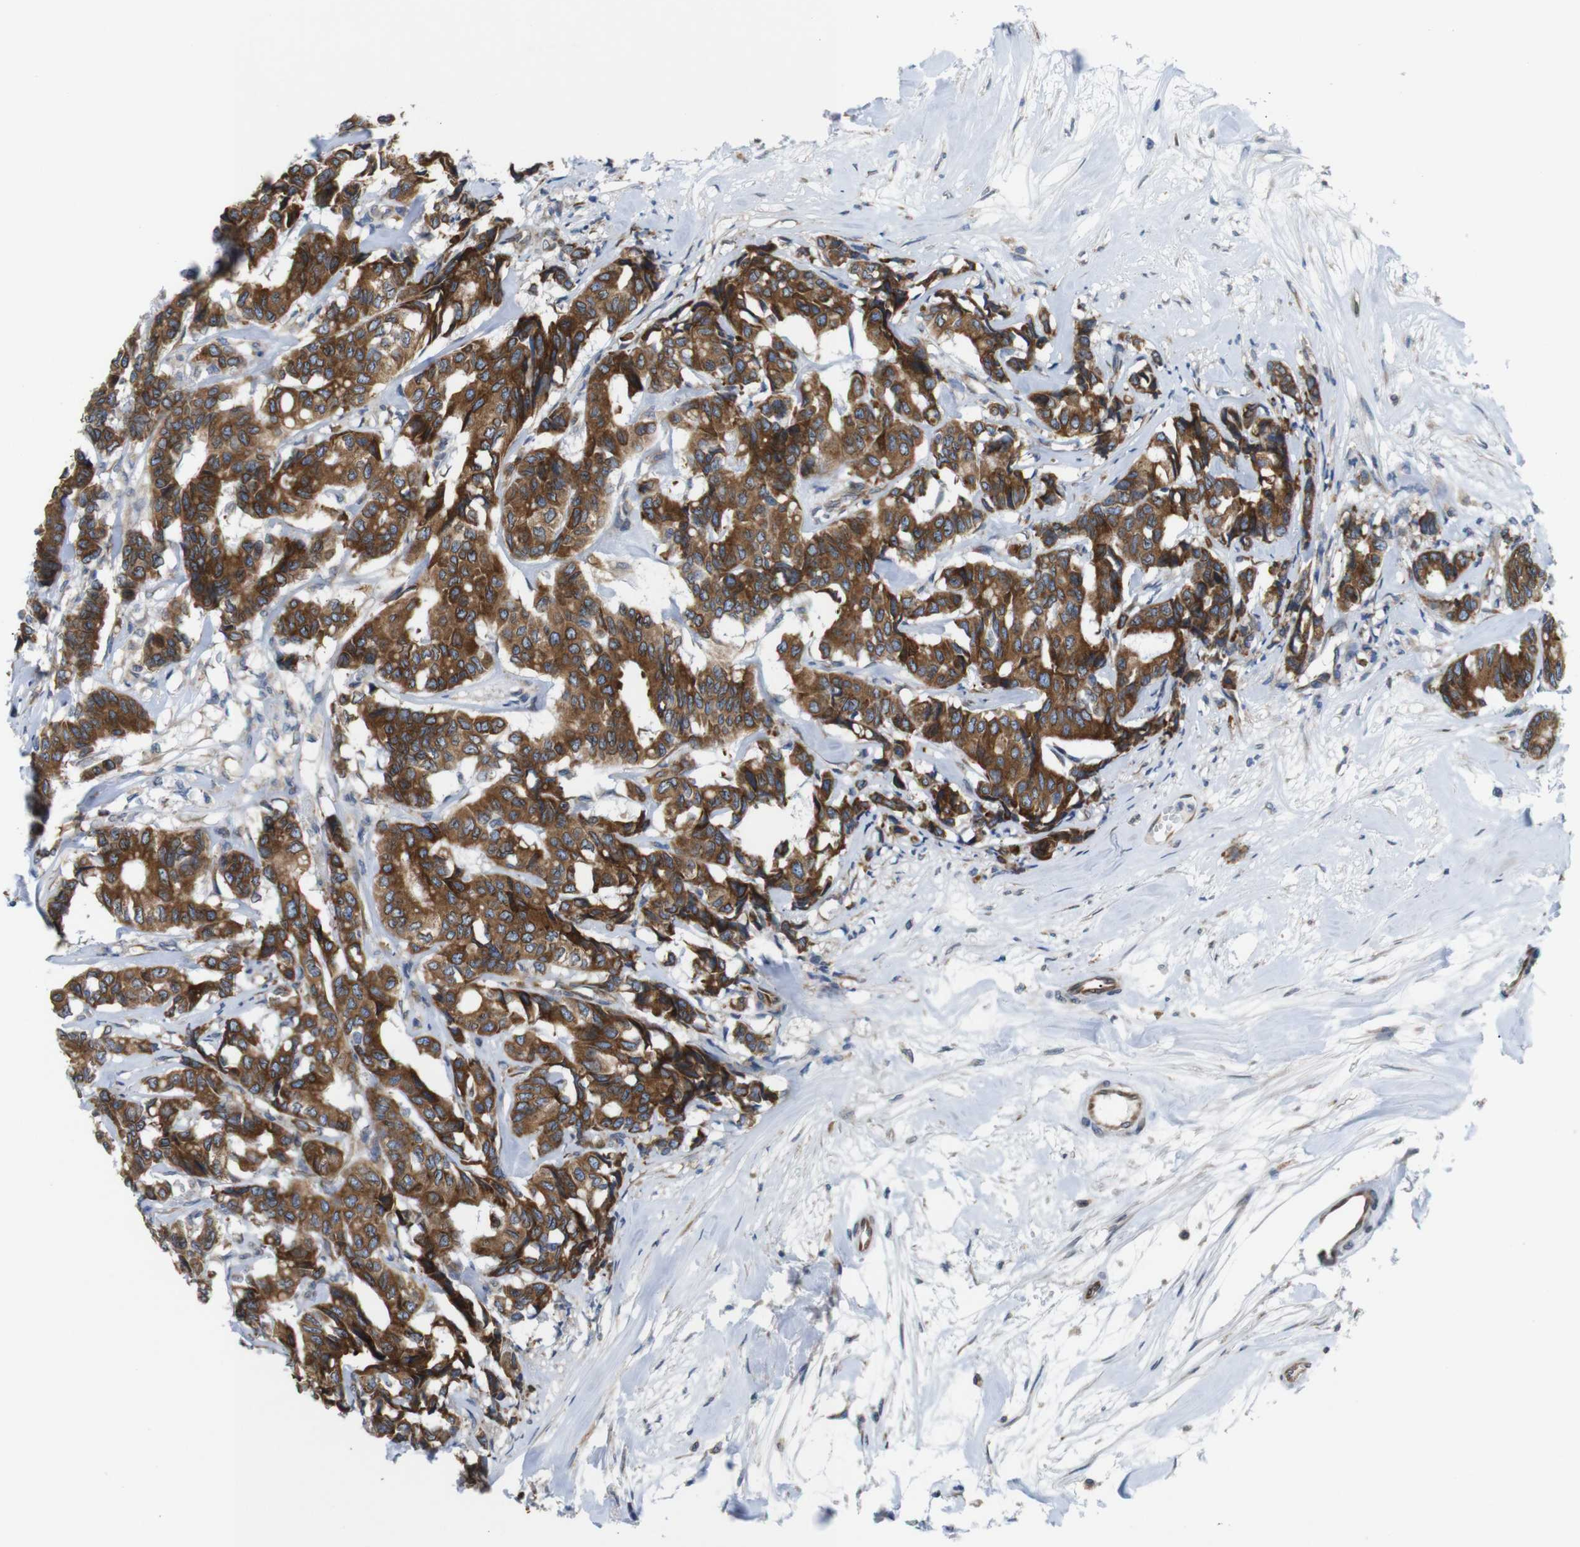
{"staining": {"intensity": "strong", "quantity": ">75%", "location": "cytoplasmic/membranous"}, "tissue": "breast cancer", "cell_type": "Tumor cells", "image_type": "cancer", "snomed": [{"axis": "morphology", "description": "Duct carcinoma"}, {"axis": "topography", "description": "Breast"}], "caption": "Human breast intraductal carcinoma stained with a protein marker displays strong staining in tumor cells.", "gene": "HACD3", "patient": {"sex": "female", "age": 87}}